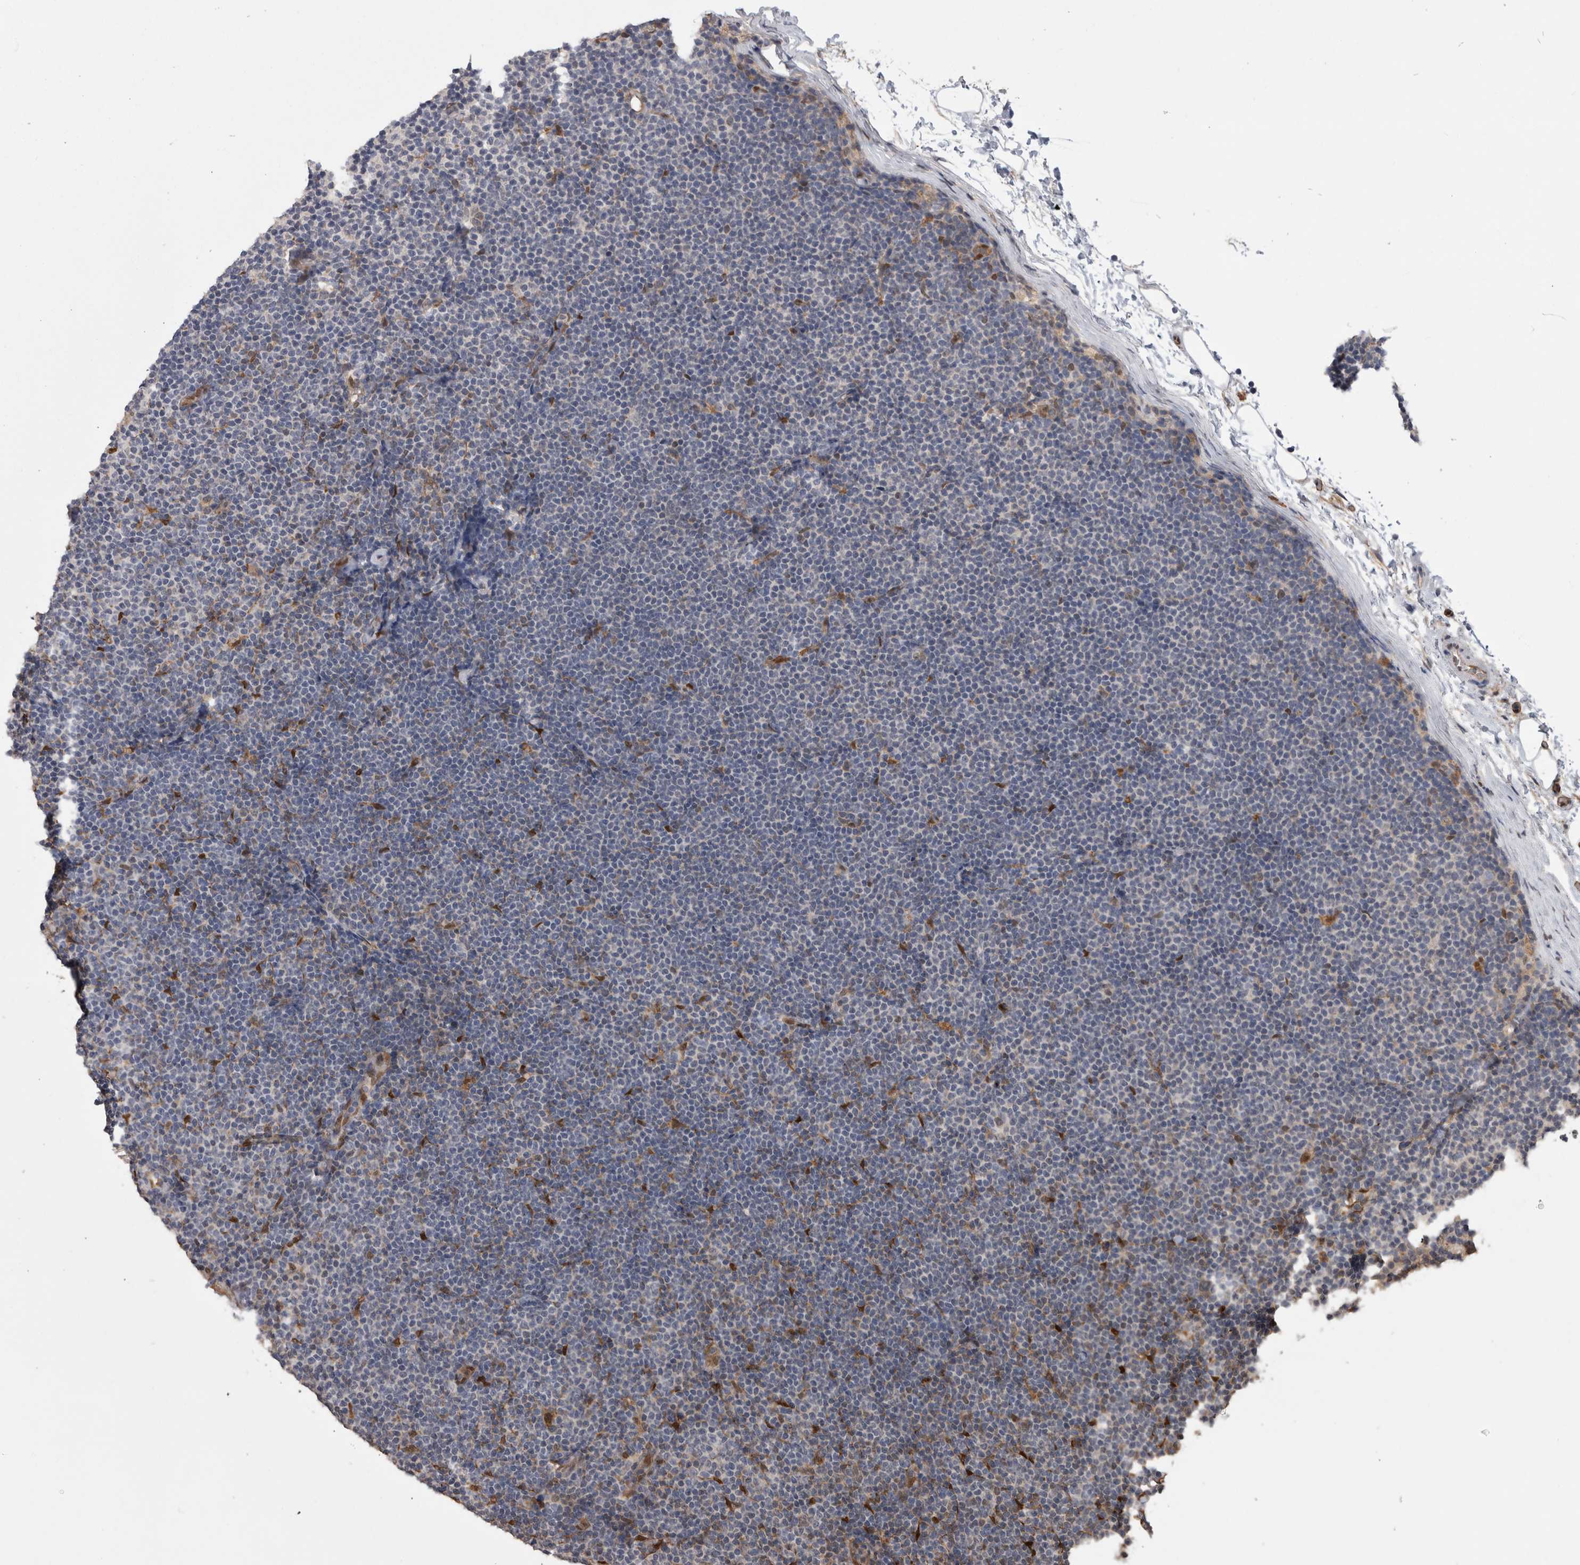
{"staining": {"intensity": "negative", "quantity": "none", "location": "none"}, "tissue": "lymphoma", "cell_type": "Tumor cells", "image_type": "cancer", "snomed": [{"axis": "morphology", "description": "Malignant lymphoma, non-Hodgkin's type, Low grade"}, {"axis": "topography", "description": "Lymph node"}], "caption": "High magnification brightfield microscopy of lymphoma stained with DAB (3,3'-diaminobenzidine) (brown) and counterstained with hematoxylin (blue): tumor cells show no significant positivity.", "gene": "LXN", "patient": {"sex": "female", "age": 53}}